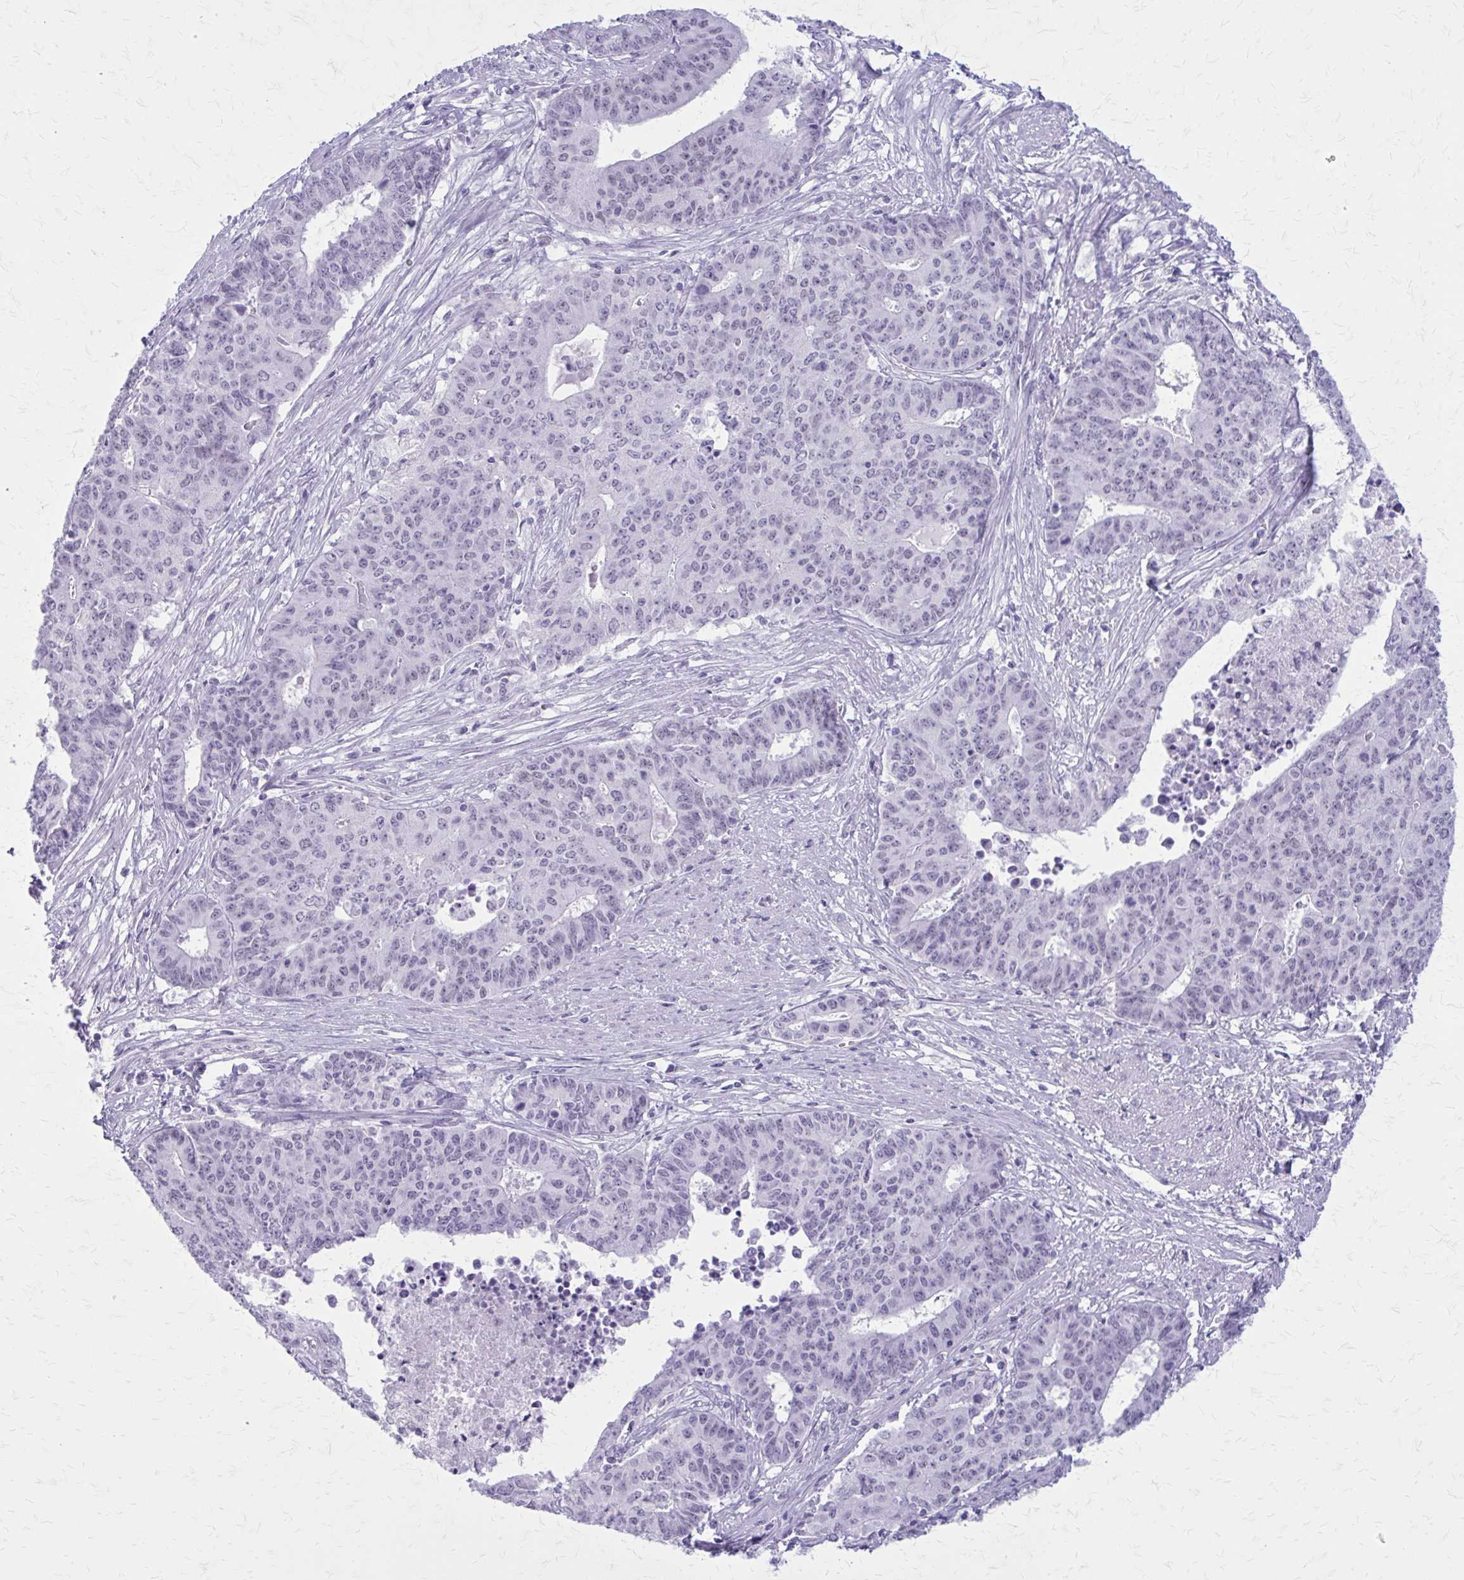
{"staining": {"intensity": "negative", "quantity": "none", "location": "none"}, "tissue": "endometrial cancer", "cell_type": "Tumor cells", "image_type": "cancer", "snomed": [{"axis": "morphology", "description": "Adenocarcinoma, NOS"}, {"axis": "topography", "description": "Endometrium"}], "caption": "Image shows no significant protein staining in tumor cells of adenocarcinoma (endometrial). (Stains: DAB (3,3'-diaminobenzidine) IHC with hematoxylin counter stain, Microscopy: brightfield microscopy at high magnification).", "gene": "GAD1", "patient": {"sex": "female", "age": 59}}